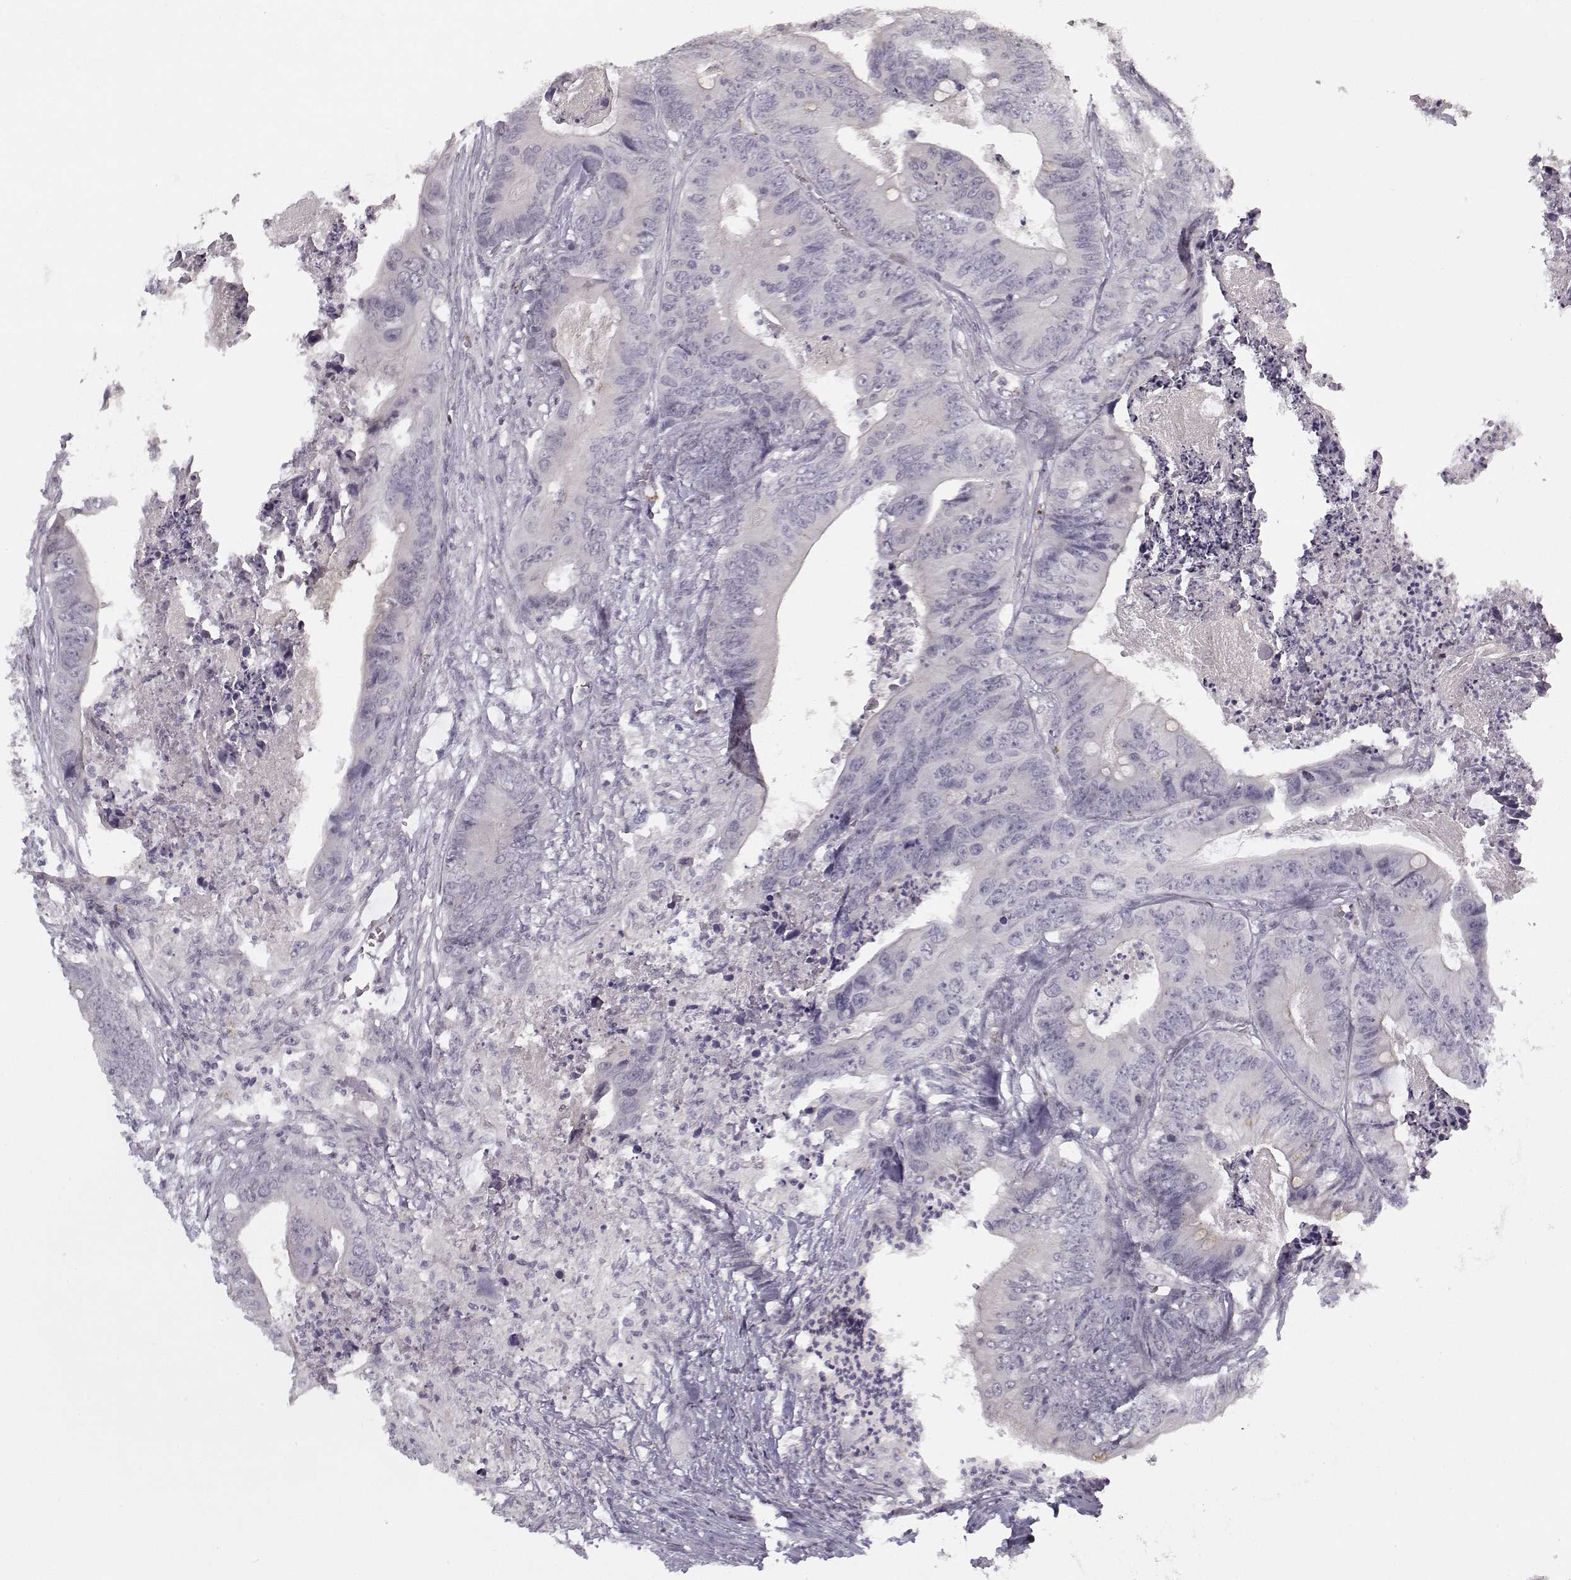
{"staining": {"intensity": "negative", "quantity": "none", "location": "none"}, "tissue": "colorectal cancer", "cell_type": "Tumor cells", "image_type": "cancer", "snomed": [{"axis": "morphology", "description": "Adenocarcinoma, NOS"}, {"axis": "topography", "description": "Colon"}], "caption": "High power microscopy image of an immunohistochemistry (IHC) micrograph of colorectal adenocarcinoma, revealing no significant positivity in tumor cells.", "gene": "SNCA", "patient": {"sex": "male", "age": 84}}